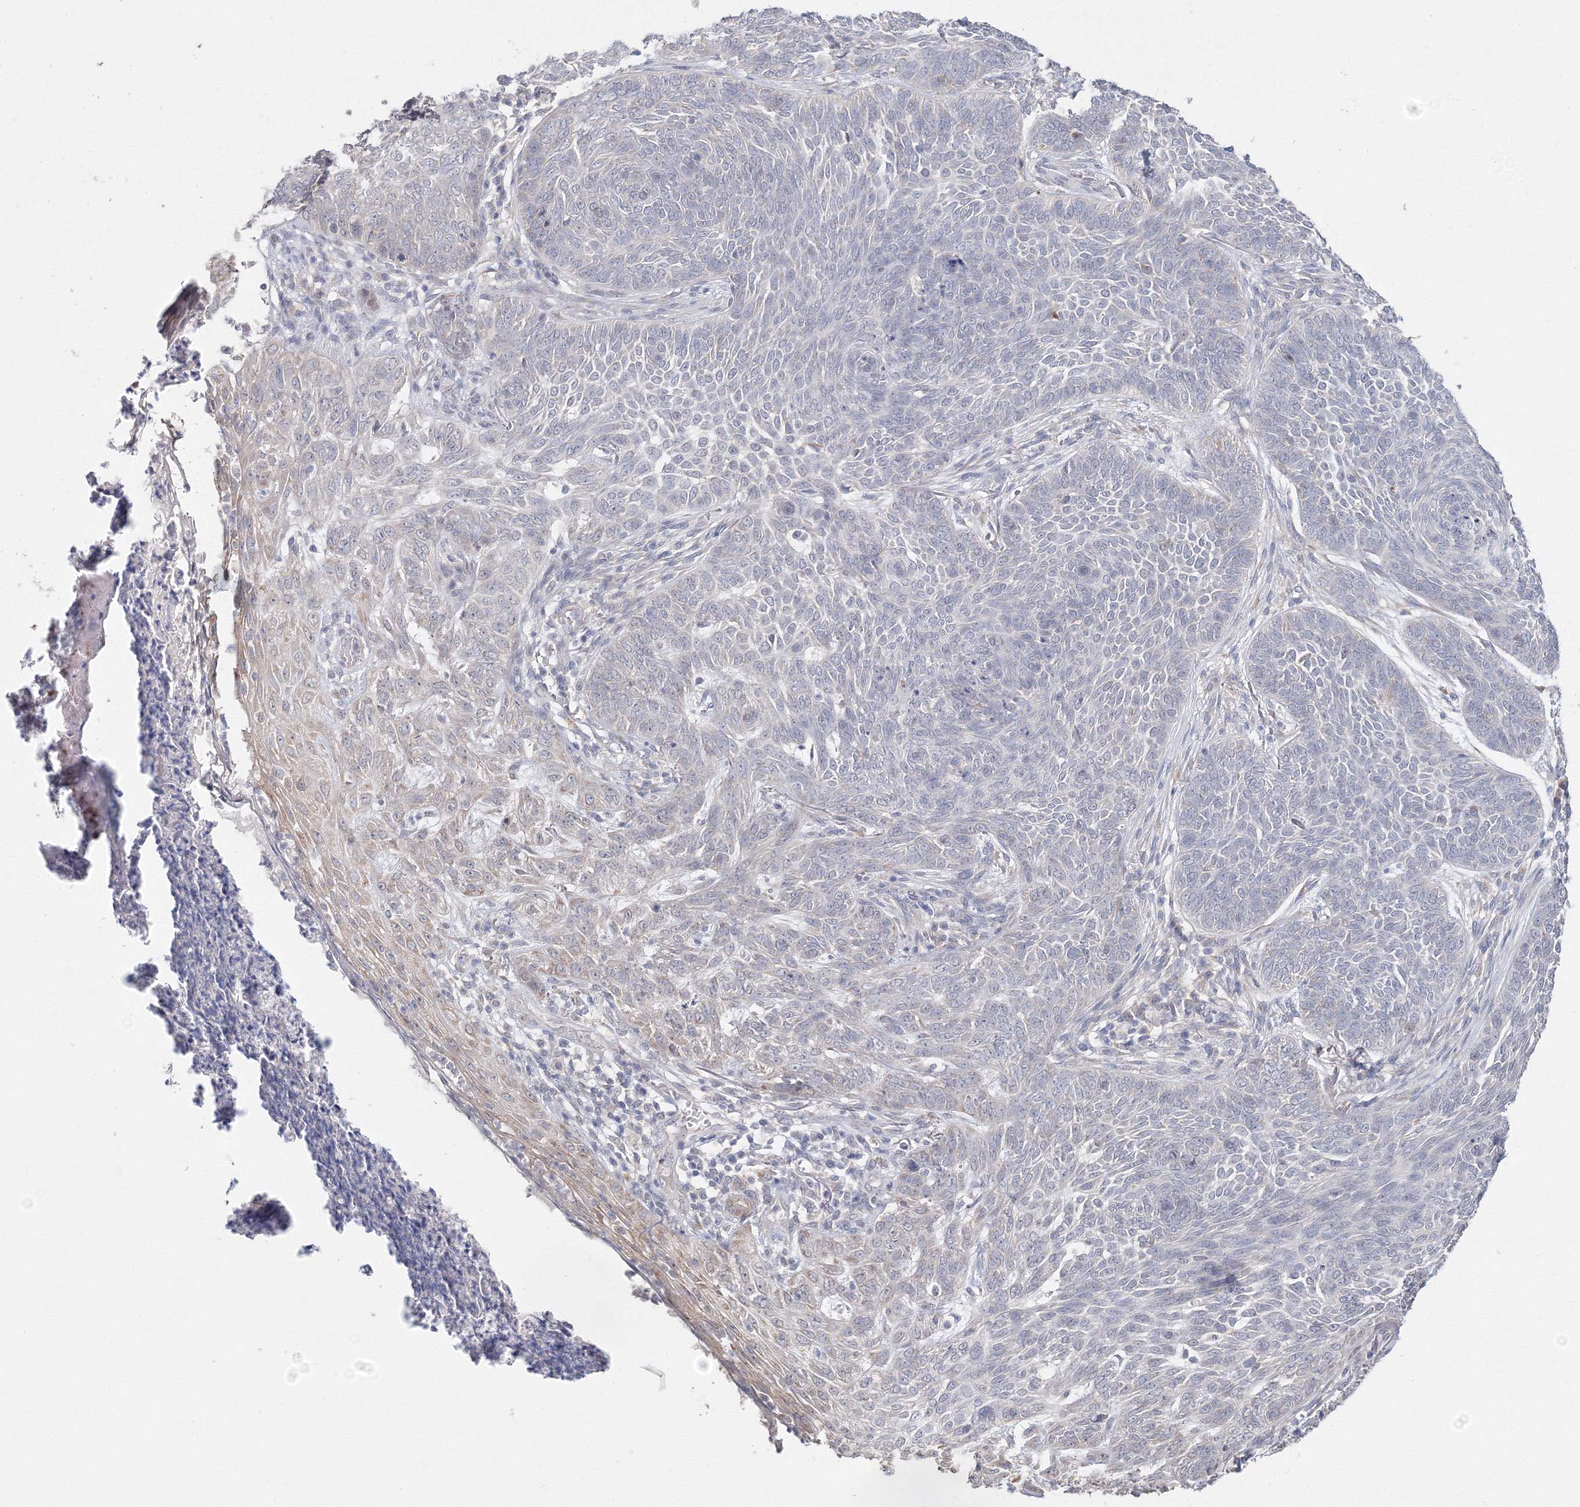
{"staining": {"intensity": "negative", "quantity": "none", "location": "none"}, "tissue": "skin cancer", "cell_type": "Tumor cells", "image_type": "cancer", "snomed": [{"axis": "morphology", "description": "Basal cell carcinoma"}, {"axis": "topography", "description": "Skin"}], "caption": "Immunohistochemical staining of human basal cell carcinoma (skin) shows no significant expression in tumor cells. The staining was performed using DAB to visualize the protein expression in brown, while the nuclei were stained in blue with hematoxylin (Magnification: 20x).", "gene": "DHRS12", "patient": {"sex": "male", "age": 85}}